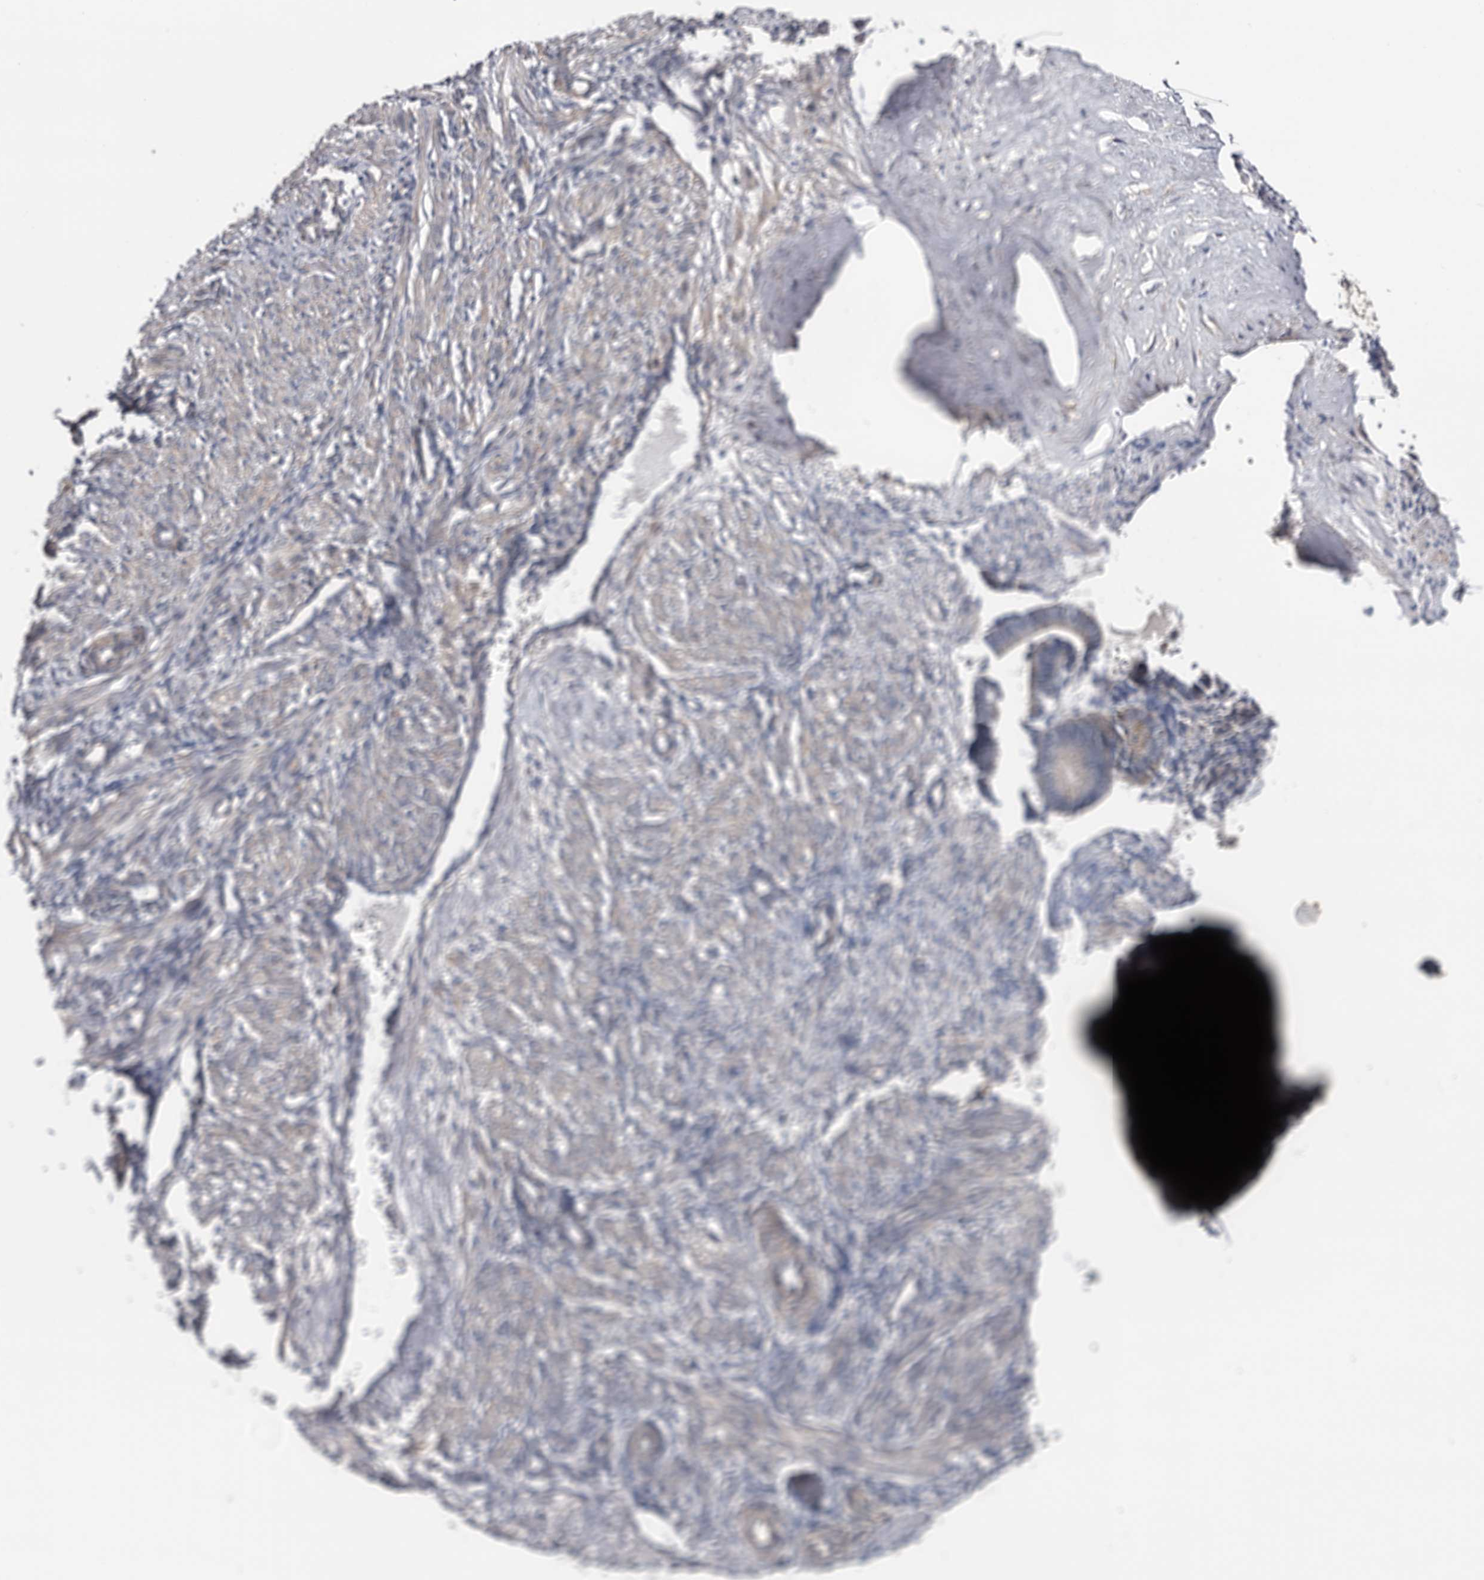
{"staining": {"intensity": "weak", "quantity": "<25%", "location": "cytoplasmic/membranous"}, "tissue": "smooth muscle", "cell_type": "Smooth muscle cells", "image_type": "normal", "snomed": [{"axis": "morphology", "description": "Normal tissue, NOS"}, {"axis": "topography", "description": "Endometrium"}], "caption": "The photomicrograph shows no staining of smooth muscle cells in unremarkable smooth muscle.", "gene": "ARMCX2", "patient": {"sex": "female", "age": 33}}